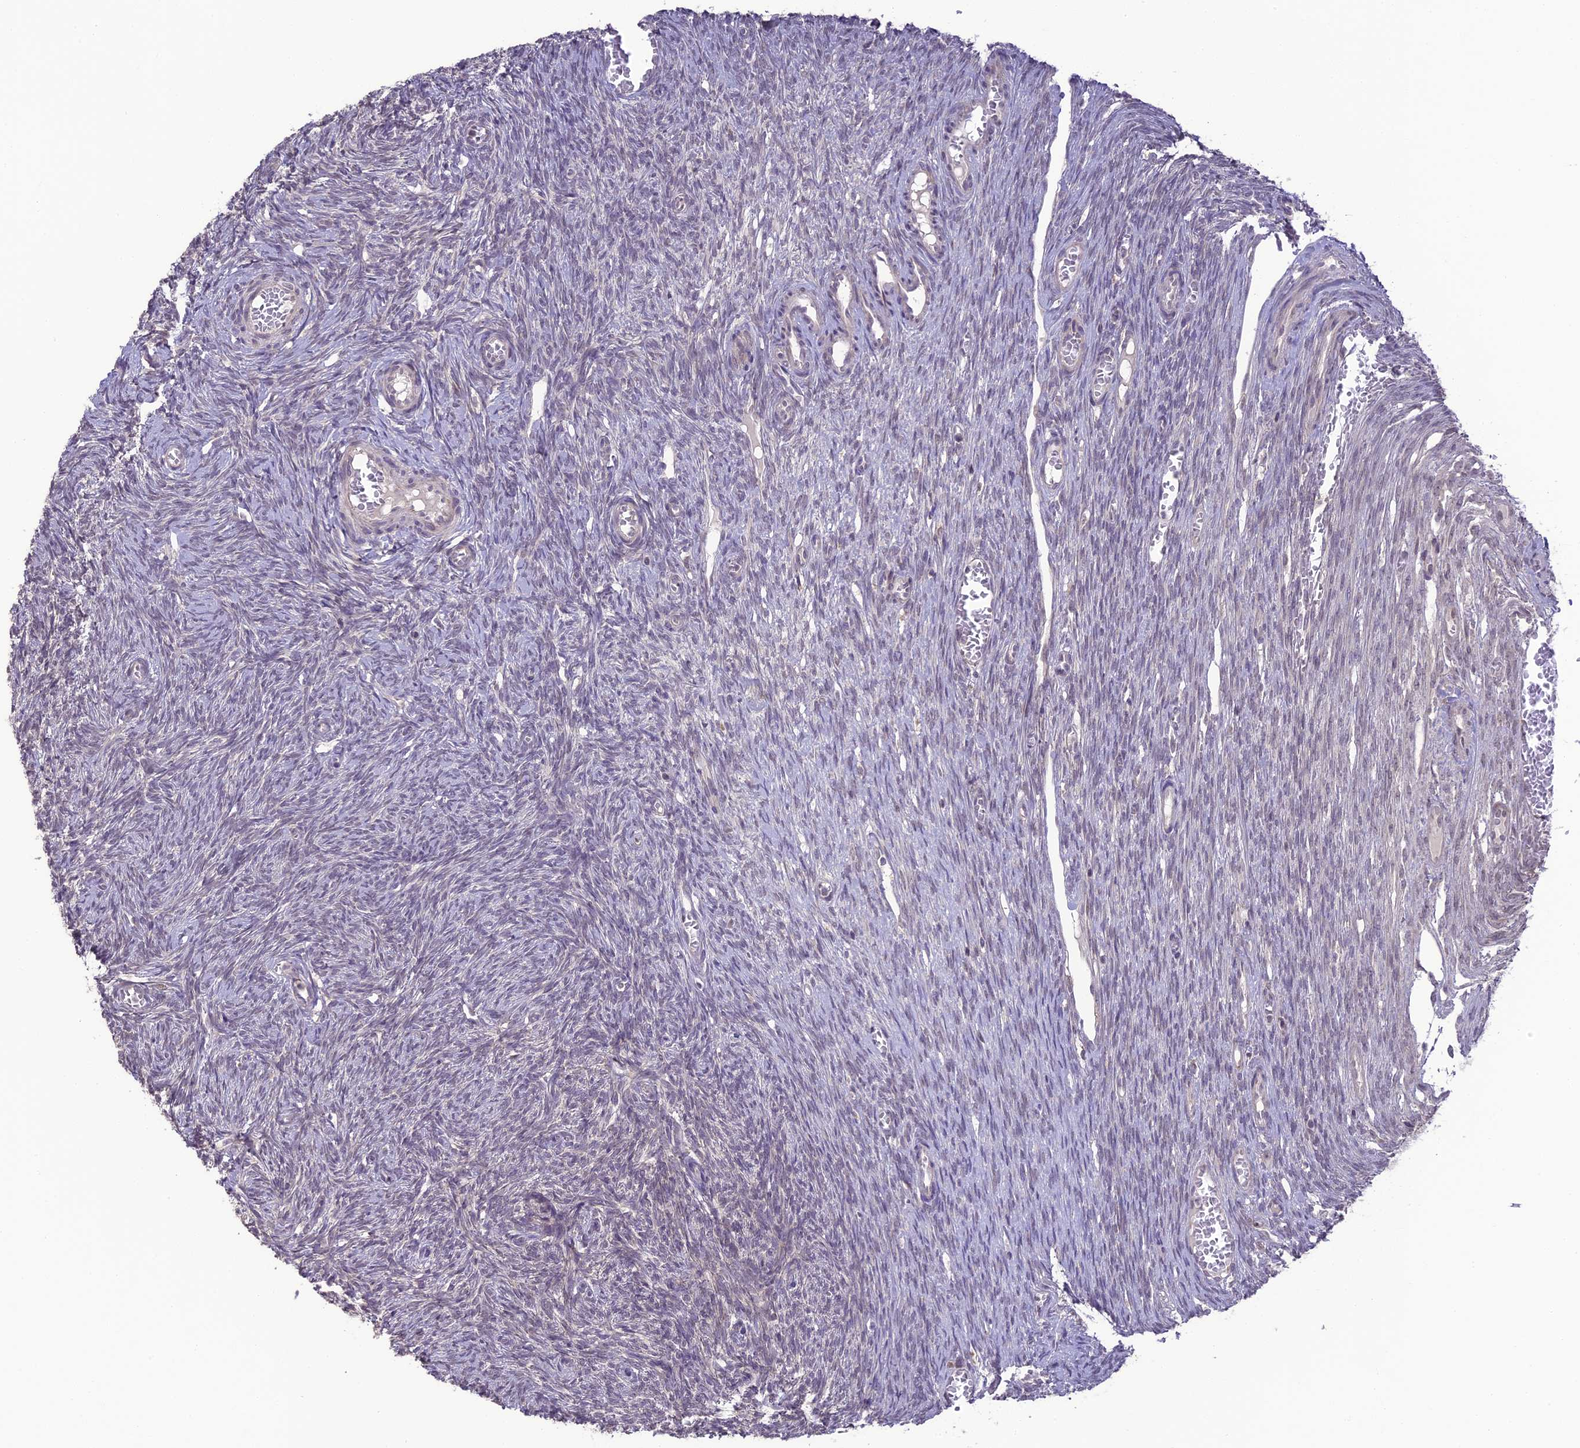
{"staining": {"intensity": "negative", "quantity": "none", "location": "none"}, "tissue": "ovary", "cell_type": "Ovarian stroma cells", "image_type": "normal", "snomed": [{"axis": "morphology", "description": "Normal tissue, NOS"}, {"axis": "topography", "description": "Ovary"}], "caption": "This is an immunohistochemistry (IHC) micrograph of normal ovary. There is no positivity in ovarian stroma cells.", "gene": "ERG28", "patient": {"sex": "female", "age": 44}}